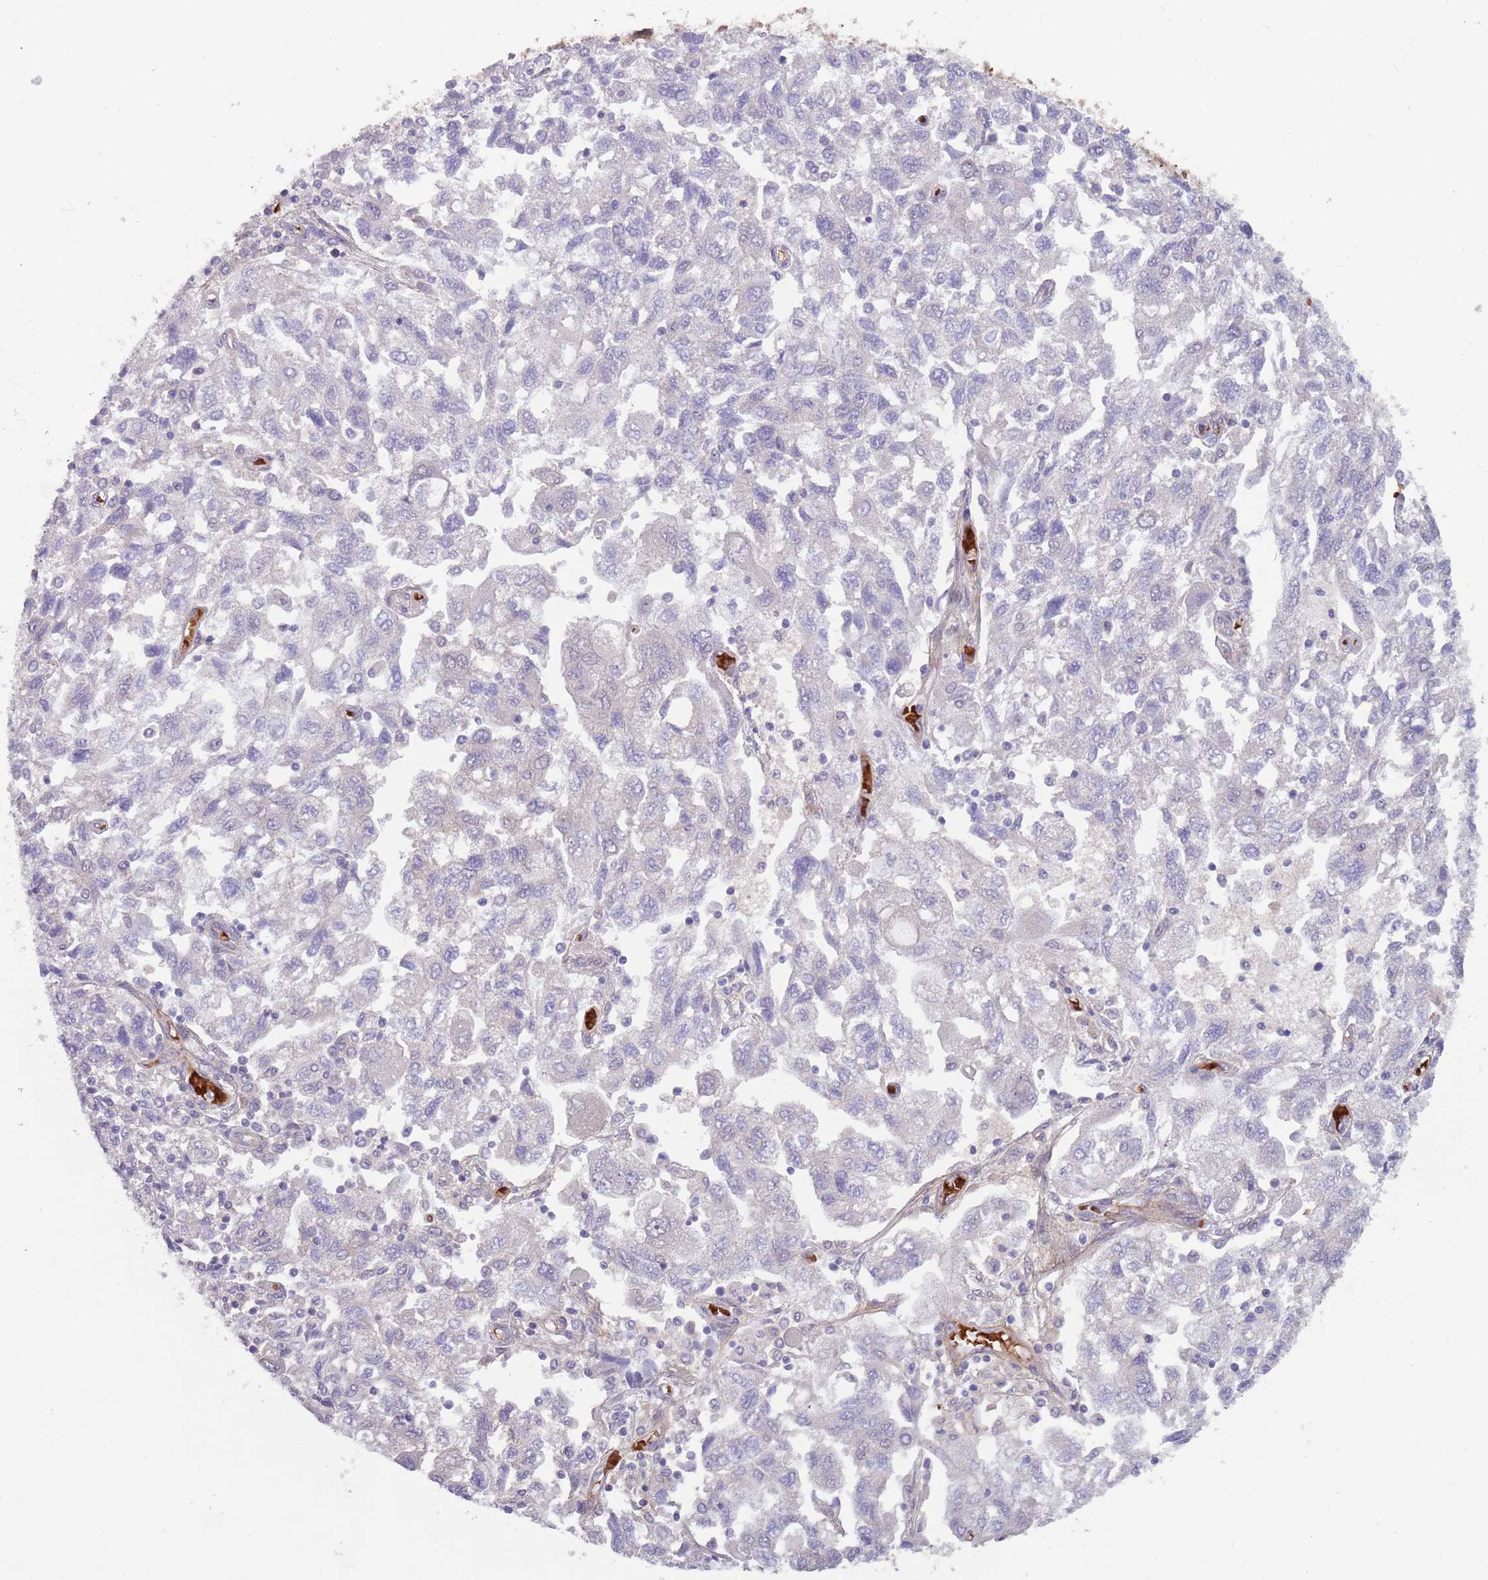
{"staining": {"intensity": "negative", "quantity": "none", "location": "none"}, "tissue": "ovarian cancer", "cell_type": "Tumor cells", "image_type": "cancer", "snomed": [{"axis": "morphology", "description": "Carcinoma, NOS"}, {"axis": "morphology", "description": "Cystadenocarcinoma, serous, NOS"}, {"axis": "topography", "description": "Ovary"}], "caption": "Ovarian cancer was stained to show a protein in brown. There is no significant positivity in tumor cells.", "gene": "CLNS1A", "patient": {"sex": "female", "age": 69}}